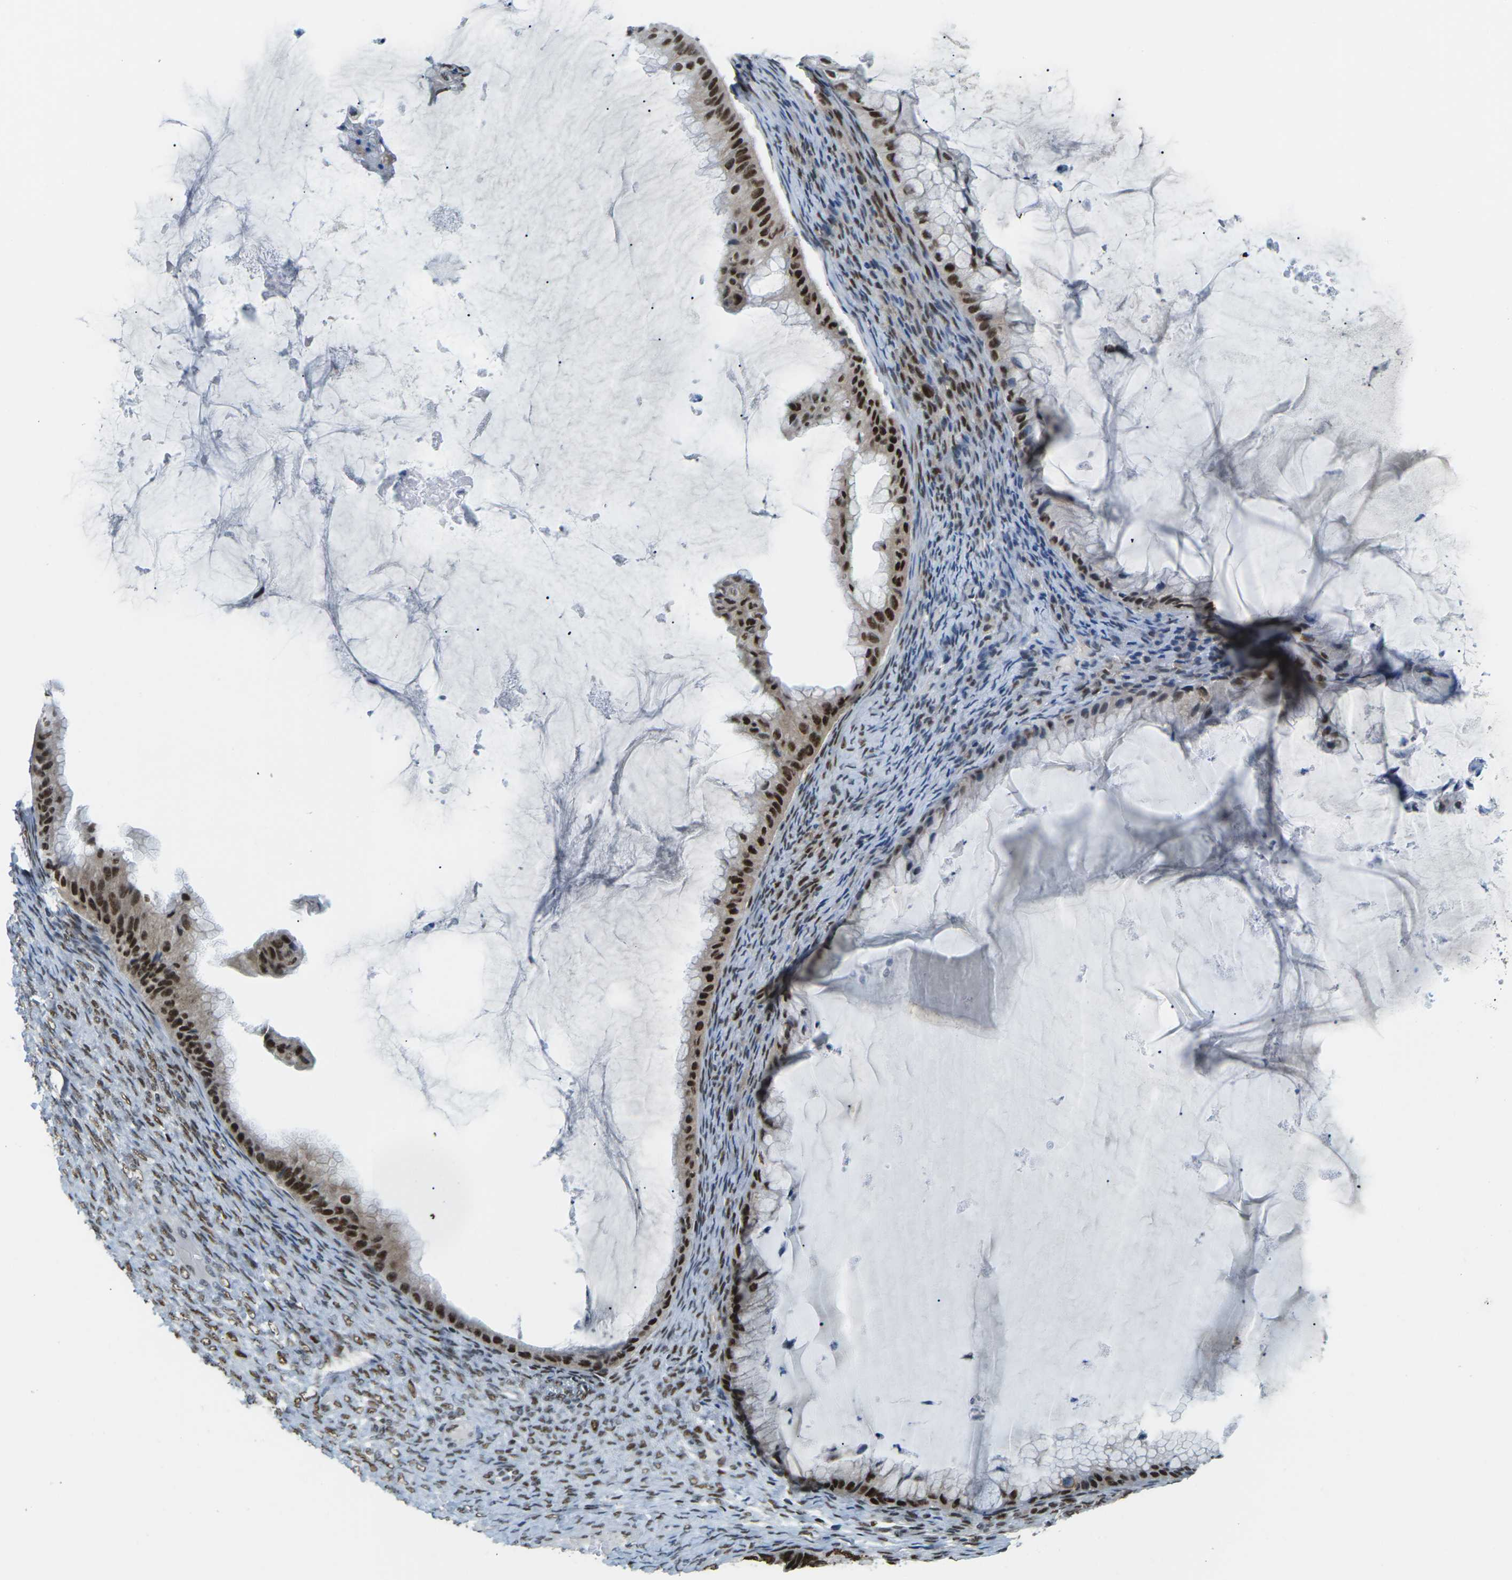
{"staining": {"intensity": "strong", "quantity": ">75%", "location": "nuclear"}, "tissue": "ovarian cancer", "cell_type": "Tumor cells", "image_type": "cancer", "snomed": [{"axis": "morphology", "description": "Cystadenocarcinoma, mucinous, NOS"}, {"axis": "topography", "description": "Ovary"}], "caption": "Protein expression analysis of human ovarian cancer (mucinous cystadenocarcinoma) reveals strong nuclear expression in approximately >75% of tumor cells. Nuclei are stained in blue.", "gene": "PSME3", "patient": {"sex": "female", "age": 61}}